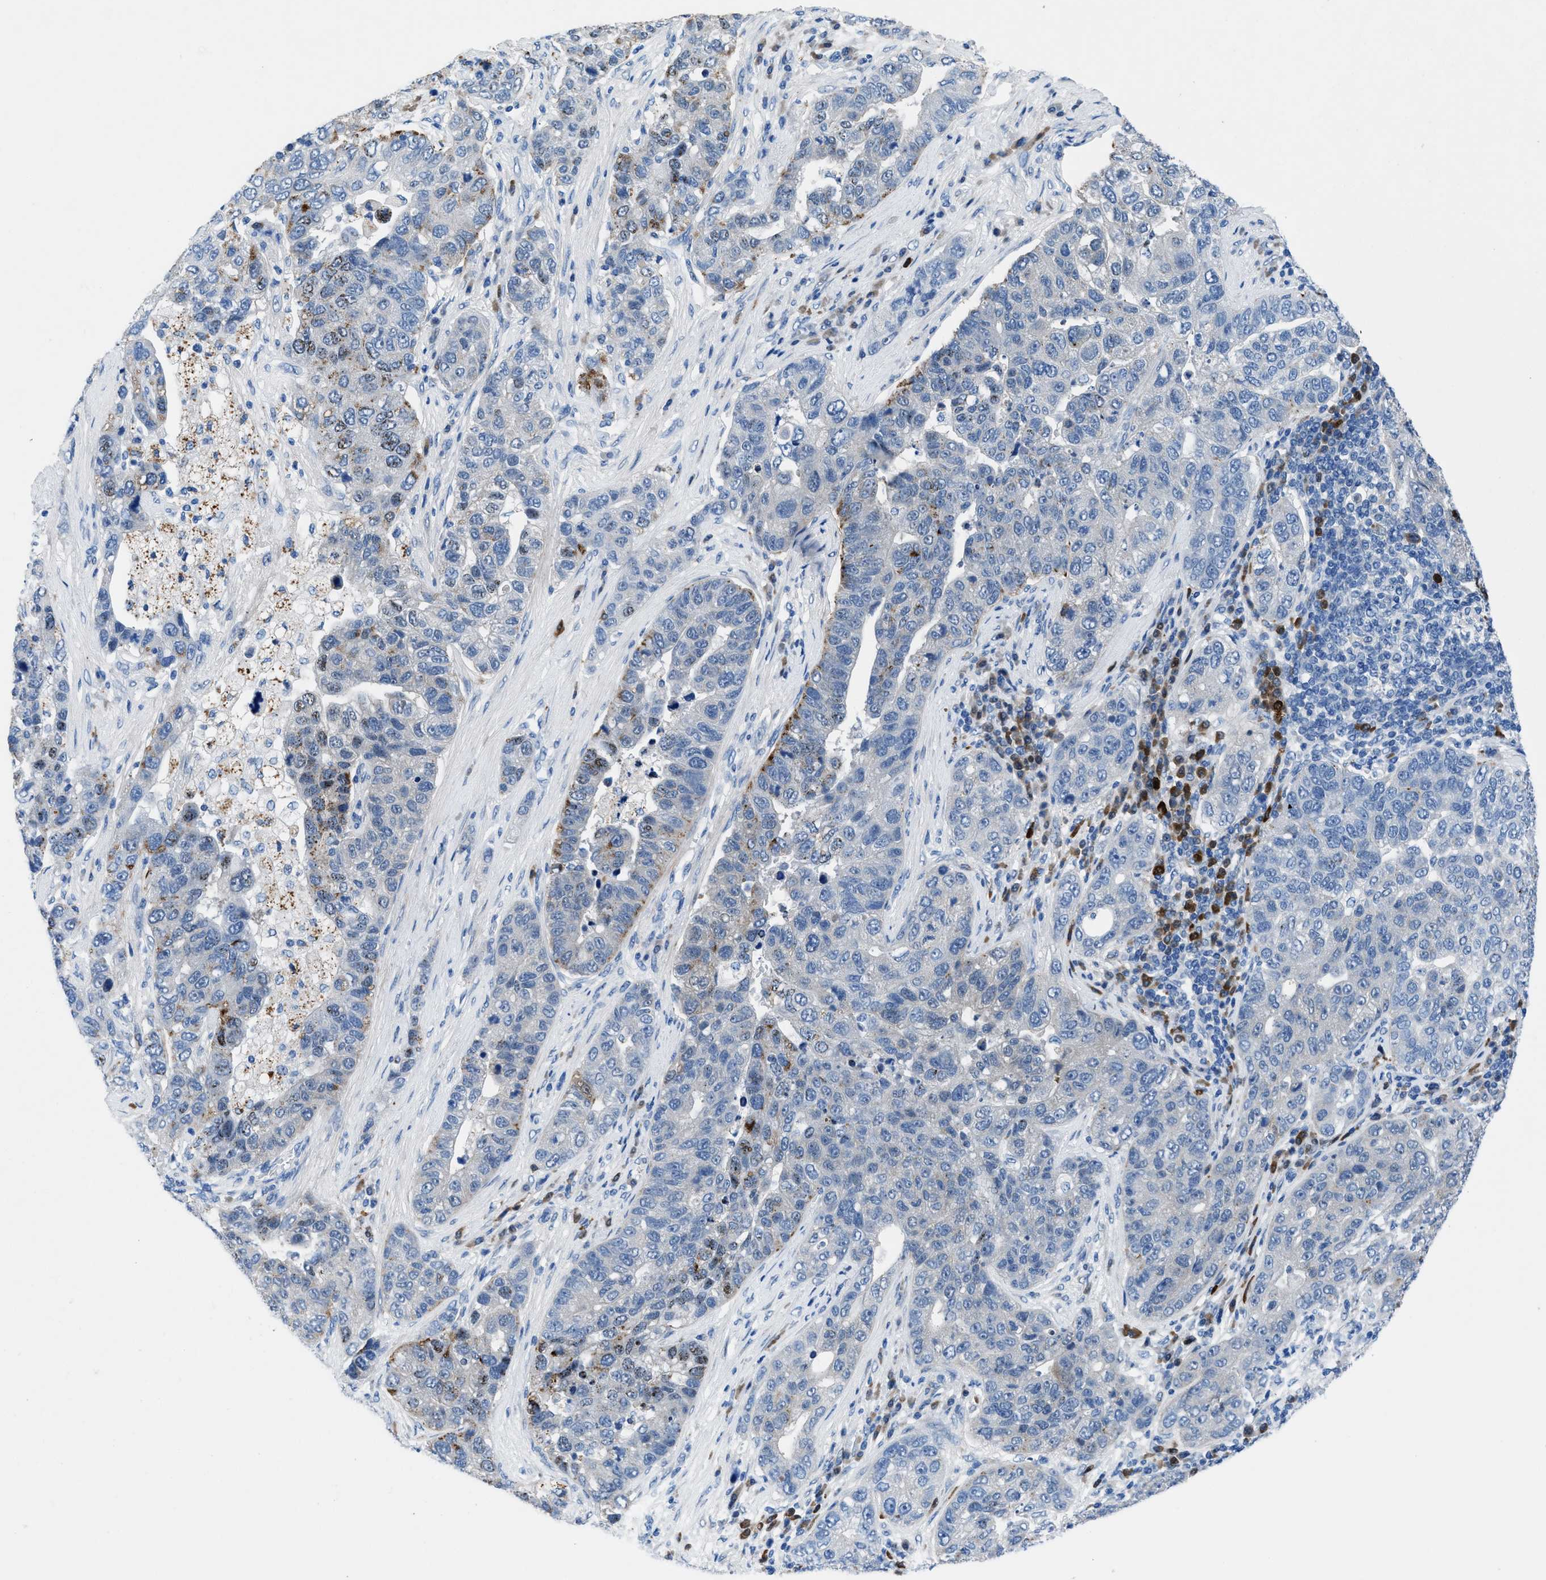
{"staining": {"intensity": "negative", "quantity": "none", "location": "none"}, "tissue": "pancreatic cancer", "cell_type": "Tumor cells", "image_type": "cancer", "snomed": [{"axis": "morphology", "description": "Adenocarcinoma, NOS"}, {"axis": "topography", "description": "Pancreas"}], "caption": "This is an IHC image of human pancreatic adenocarcinoma. There is no expression in tumor cells.", "gene": "UAP1", "patient": {"sex": "female", "age": 61}}